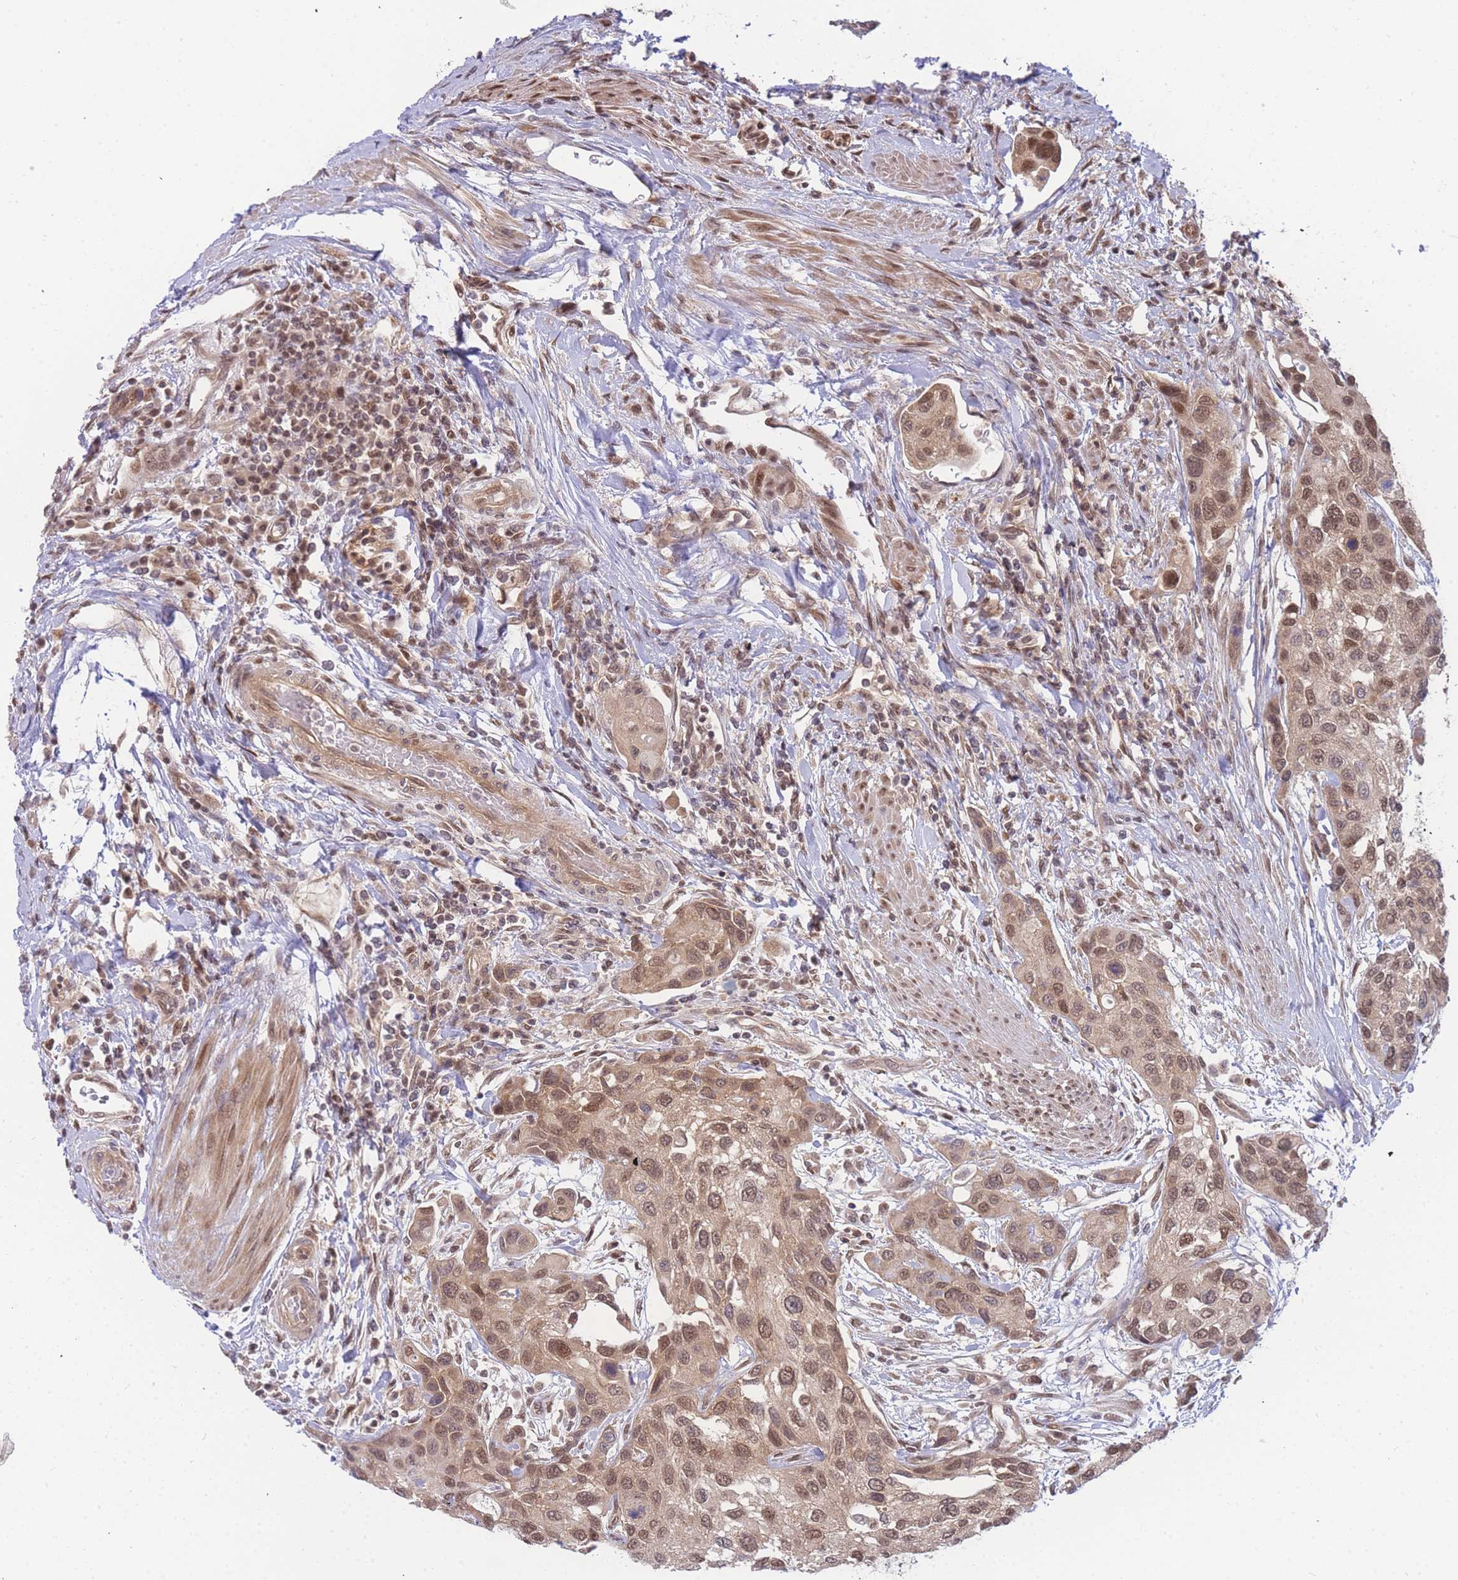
{"staining": {"intensity": "moderate", "quantity": ">75%", "location": "nuclear"}, "tissue": "urothelial cancer", "cell_type": "Tumor cells", "image_type": "cancer", "snomed": [{"axis": "morphology", "description": "Normal tissue, NOS"}, {"axis": "morphology", "description": "Urothelial carcinoma, High grade"}, {"axis": "topography", "description": "Vascular tissue"}, {"axis": "topography", "description": "Urinary bladder"}], "caption": "A micrograph of urothelial cancer stained for a protein reveals moderate nuclear brown staining in tumor cells. (Brightfield microscopy of DAB IHC at high magnification).", "gene": "KIAA1191", "patient": {"sex": "female", "age": 56}}